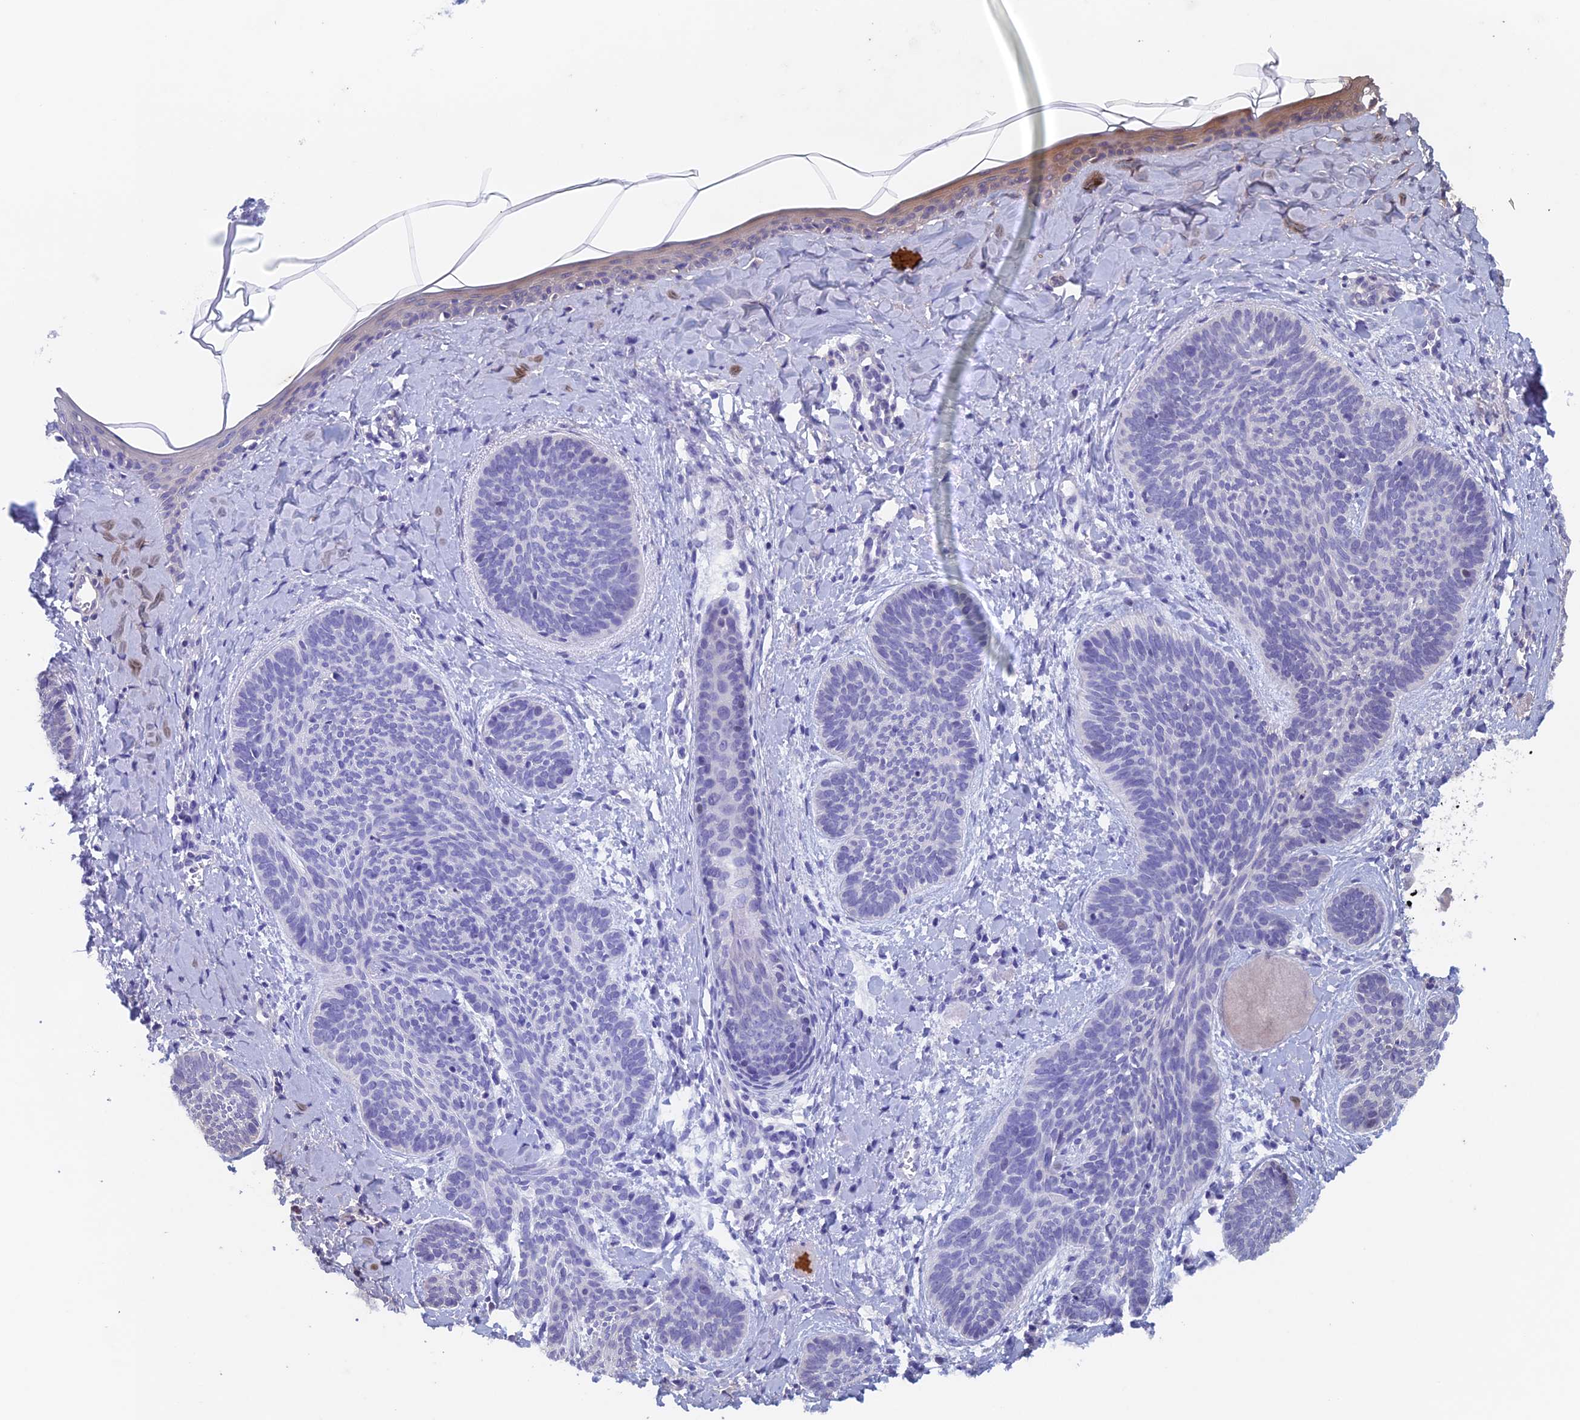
{"staining": {"intensity": "negative", "quantity": "none", "location": "none"}, "tissue": "skin cancer", "cell_type": "Tumor cells", "image_type": "cancer", "snomed": [{"axis": "morphology", "description": "Basal cell carcinoma"}, {"axis": "topography", "description": "Skin"}], "caption": "Immunohistochemistry micrograph of skin basal cell carcinoma stained for a protein (brown), which reveals no positivity in tumor cells.", "gene": "PSMC3IP", "patient": {"sex": "female", "age": 81}}